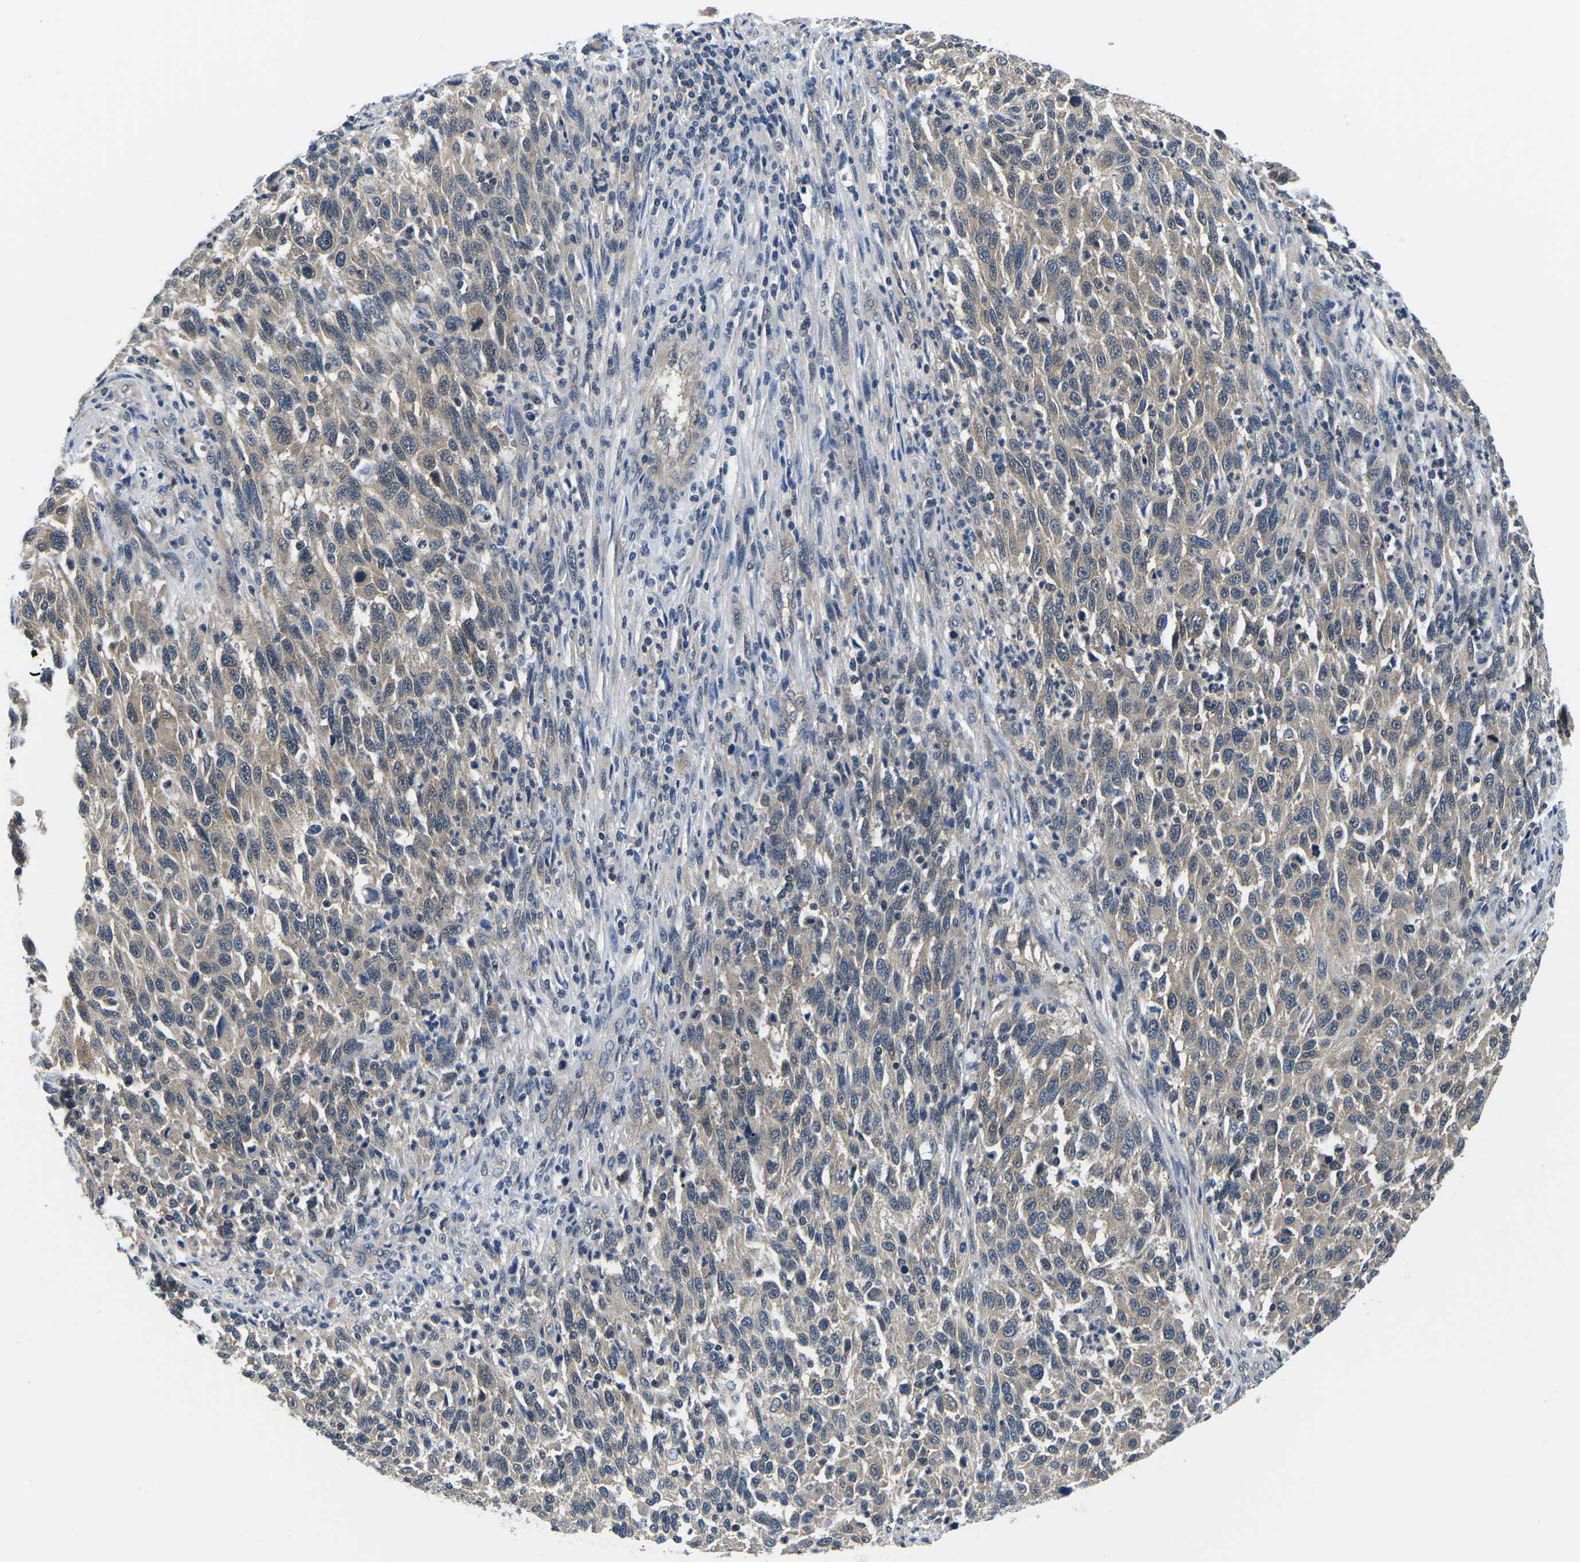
{"staining": {"intensity": "moderate", "quantity": ">75%", "location": "cytoplasmic/membranous"}, "tissue": "melanoma", "cell_type": "Tumor cells", "image_type": "cancer", "snomed": [{"axis": "morphology", "description": "Malignant melanoma, Metastatic site"}, {"axis": "topography", "description": "Lymph node"}], "caption": "Protein staining of malignant melanoma (metastatic site) tissue demonstrates moderate cytoplasmic/membranous positivity in approximately >75% of tumor cells.", "gene": "GSK3B", "patient": {"sex": "male", "age": 61}}